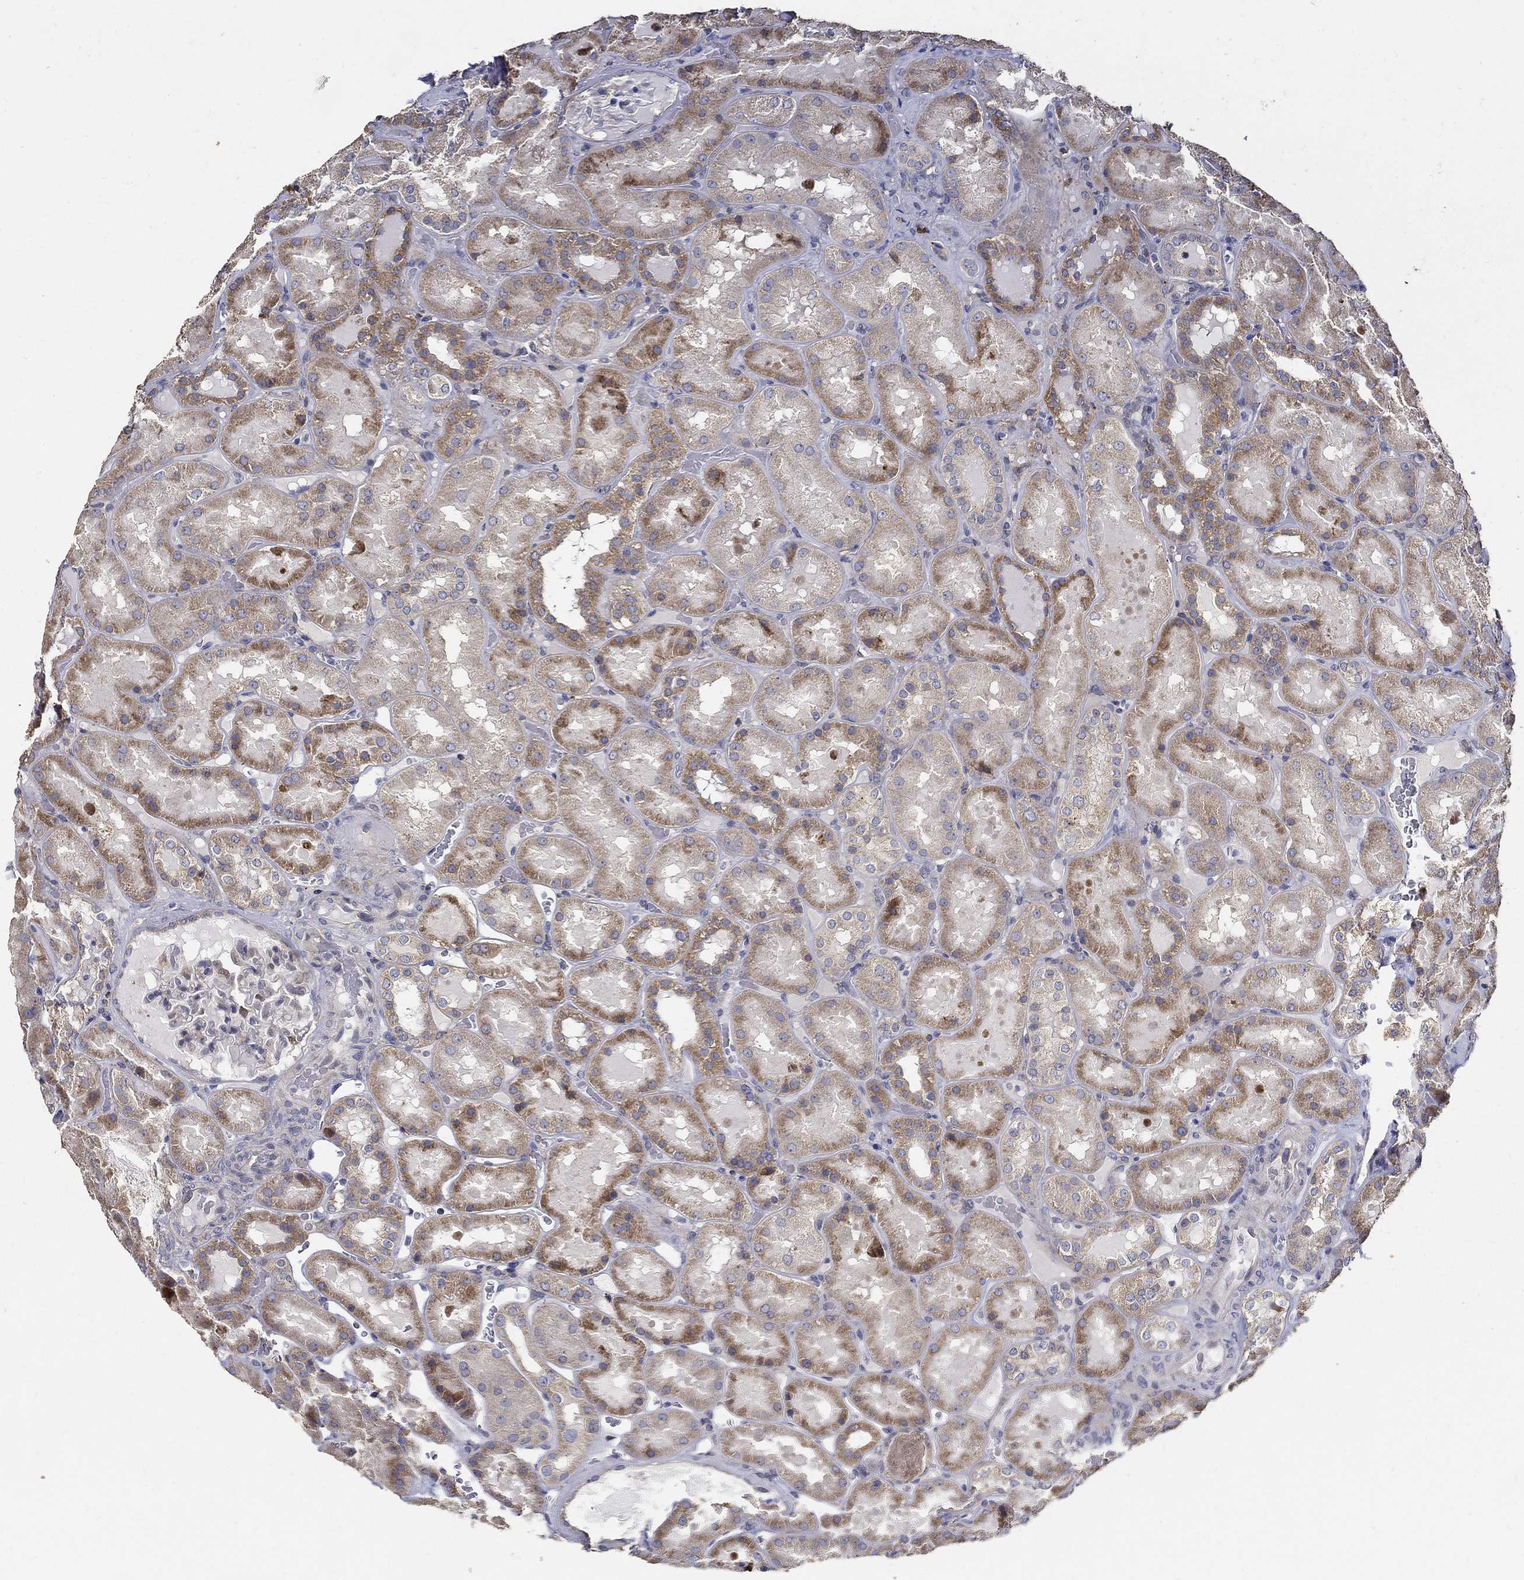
{"staining": {"intensity": "negative", "quantity": "none", "location": "none"}, "tissue": "kidney", "cell_type": "Cells in glomeruli", "image_type": "normal", "snomed": [{"axis": "morphology", "description": "Normal tissue, NOS"}, {"axis": "topography", "description": "Kidney"}], "caption": "Cells in glomeruli show no significant protein staining in normal kidney. The staining is performed using DAB (3,3'-diaminobenzidine) brown chromogen with nuclei counter-stained in using hematoxylin.", "gene": "EMILIN3", "patient": {"sex": "male", "age": 73}}